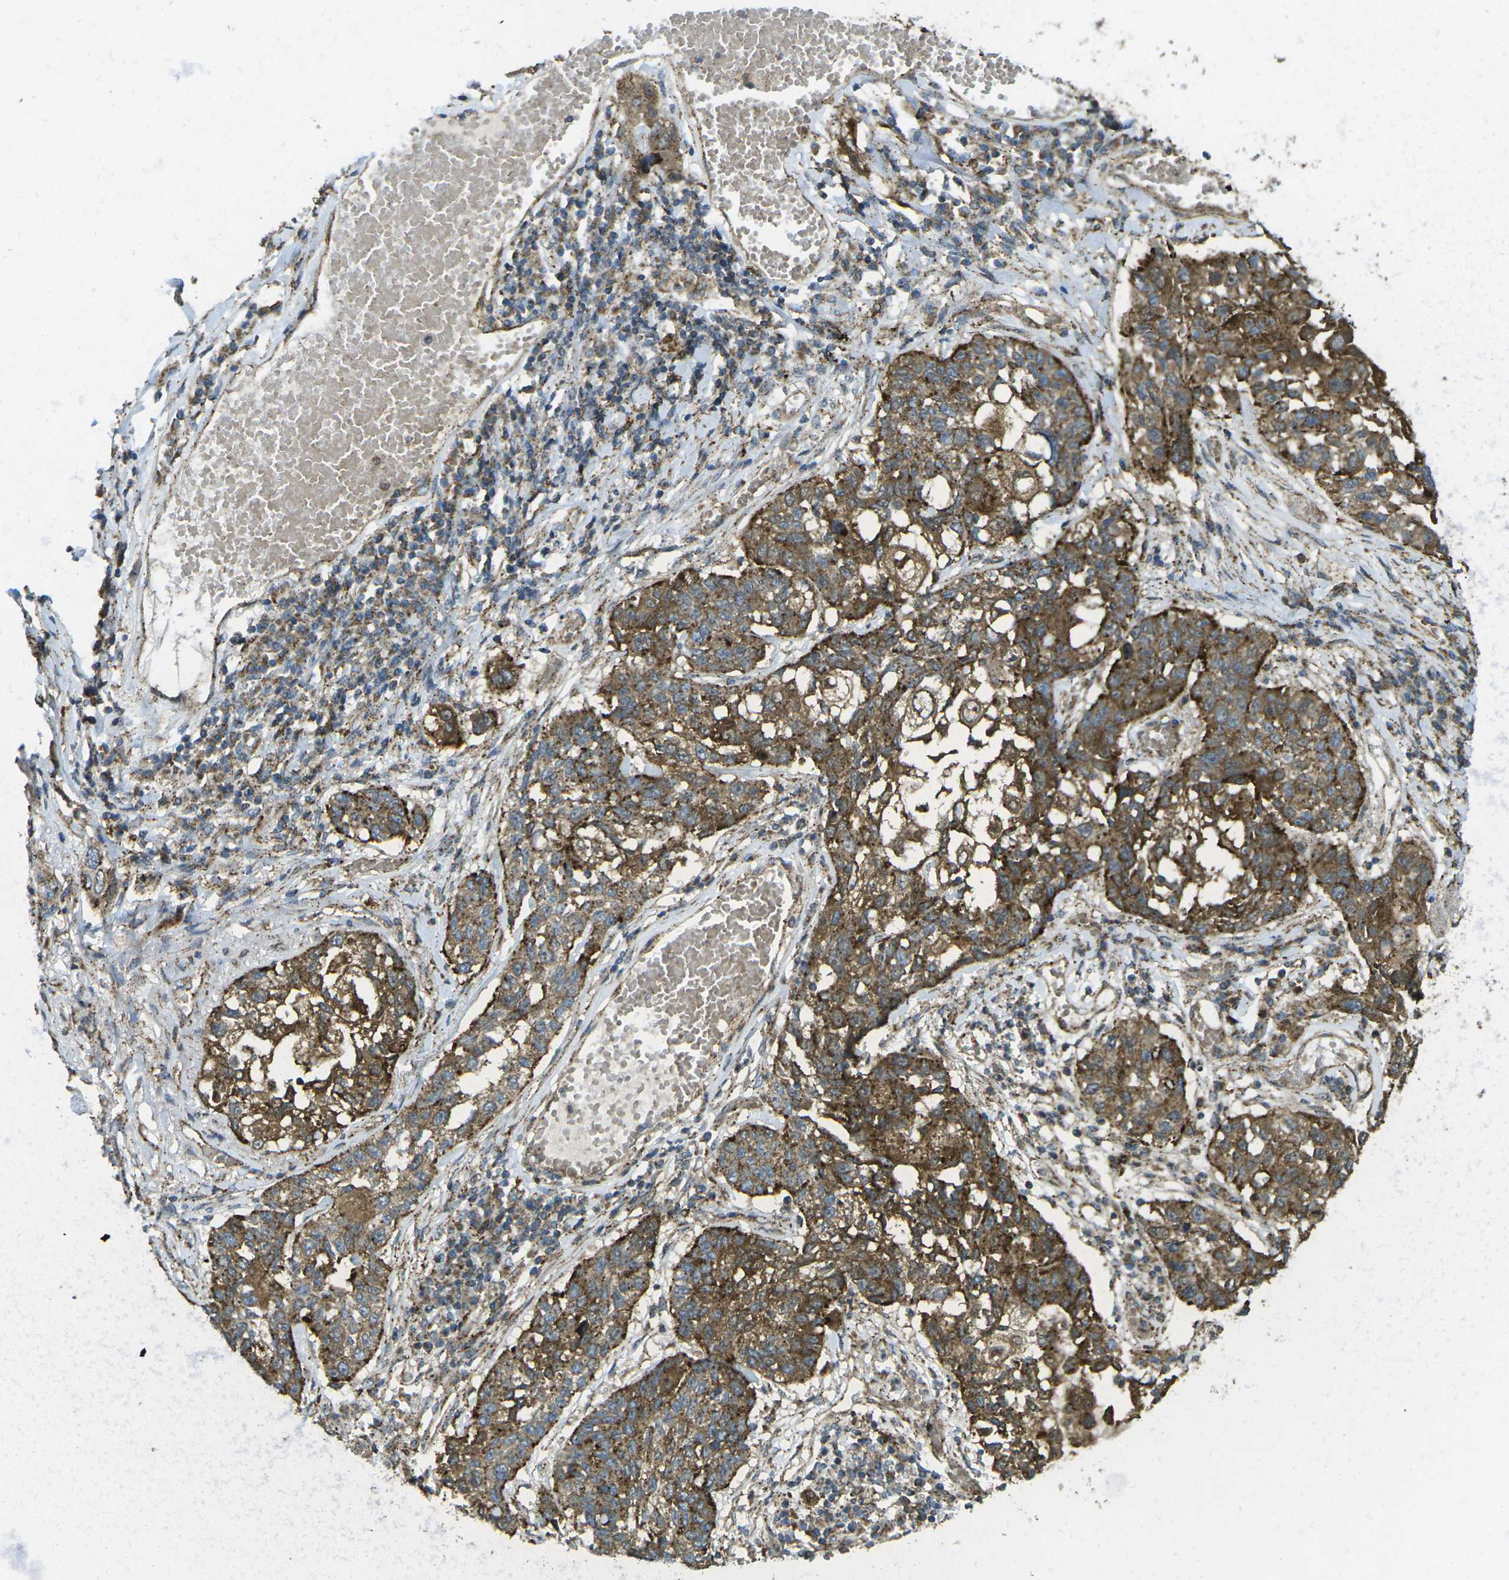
{"staining": {"intensity": "strong", "quantity": ">75%", "location": "cytoplasmic/membranous"}, "tissue": "lung cancer", "cell_type": "Tumor cells", "image_type": "cancer", "snomed": [{"axis": "morphology", "description": "Squamous cell carcinoma, NOS"}, {"axis": "topography", "description": "Lung"}], "caption": "There is high levels of strong cytoplasmic/membranous positivity in tumor cells of lung cancer (squamous cell carcinoma), as demonstrated by immunohistochemical staining (brown color).", "gene": "CHMP3", "patient": {"sex": "male", "age": 71}}